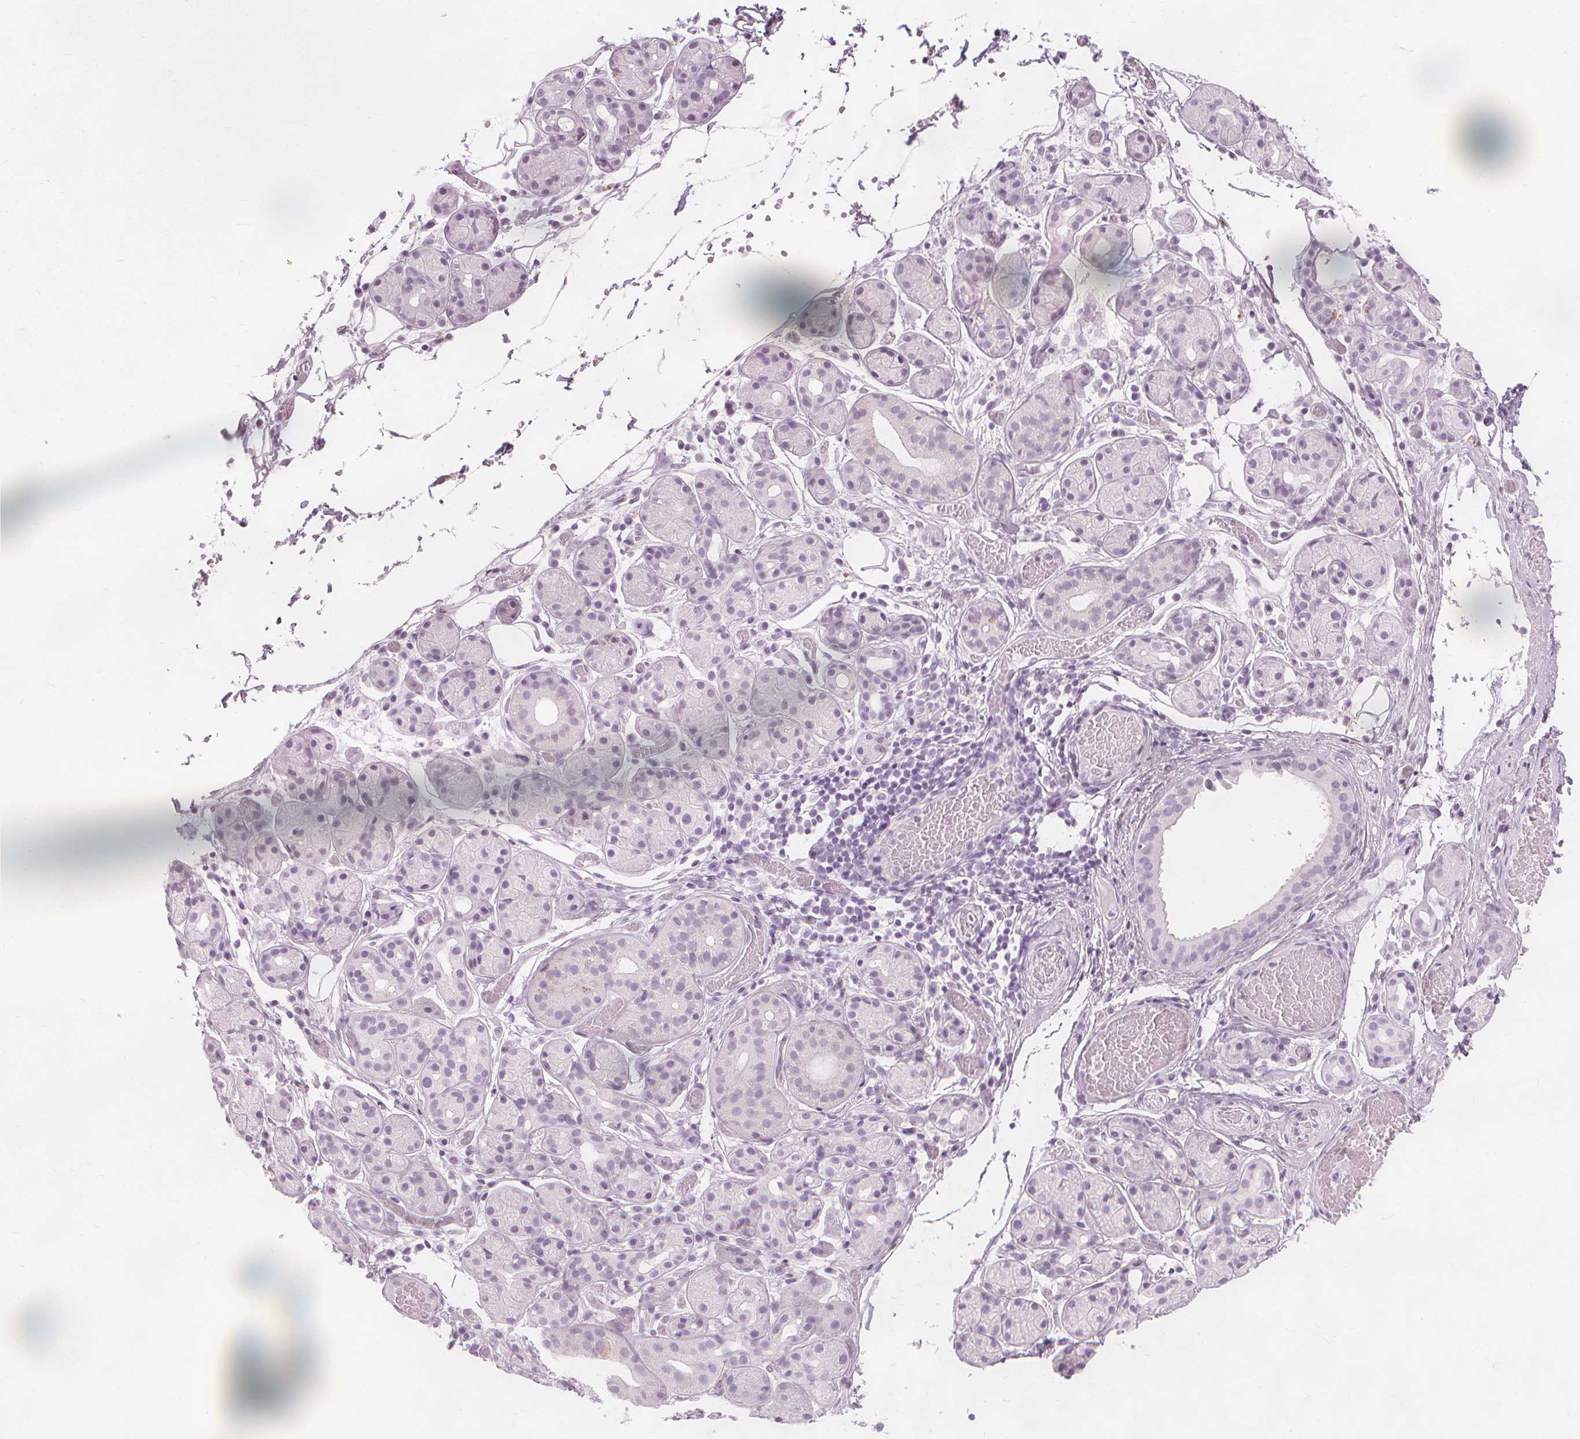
{"staining": {"intensity": "negative", "quantity": "none", "location": "none"}, "tissue": "salivary gland", "cell_type": "Glandular cells", "image_type": "normal", "snomed": [{"axis": "morphology", "description": "Normal tissue, NOS"}, {"axis": "topography", "description": "Salivary gland"}, {"axis": "topography", "description": "Peripheral nerve tissue"}], "caption": "This is an immunohistochemistry histopathology image of normal salivary gland. There is no expression in glandular cells.", "gene": "TFF1", "patient": {"sex": "male", "age": 71}}